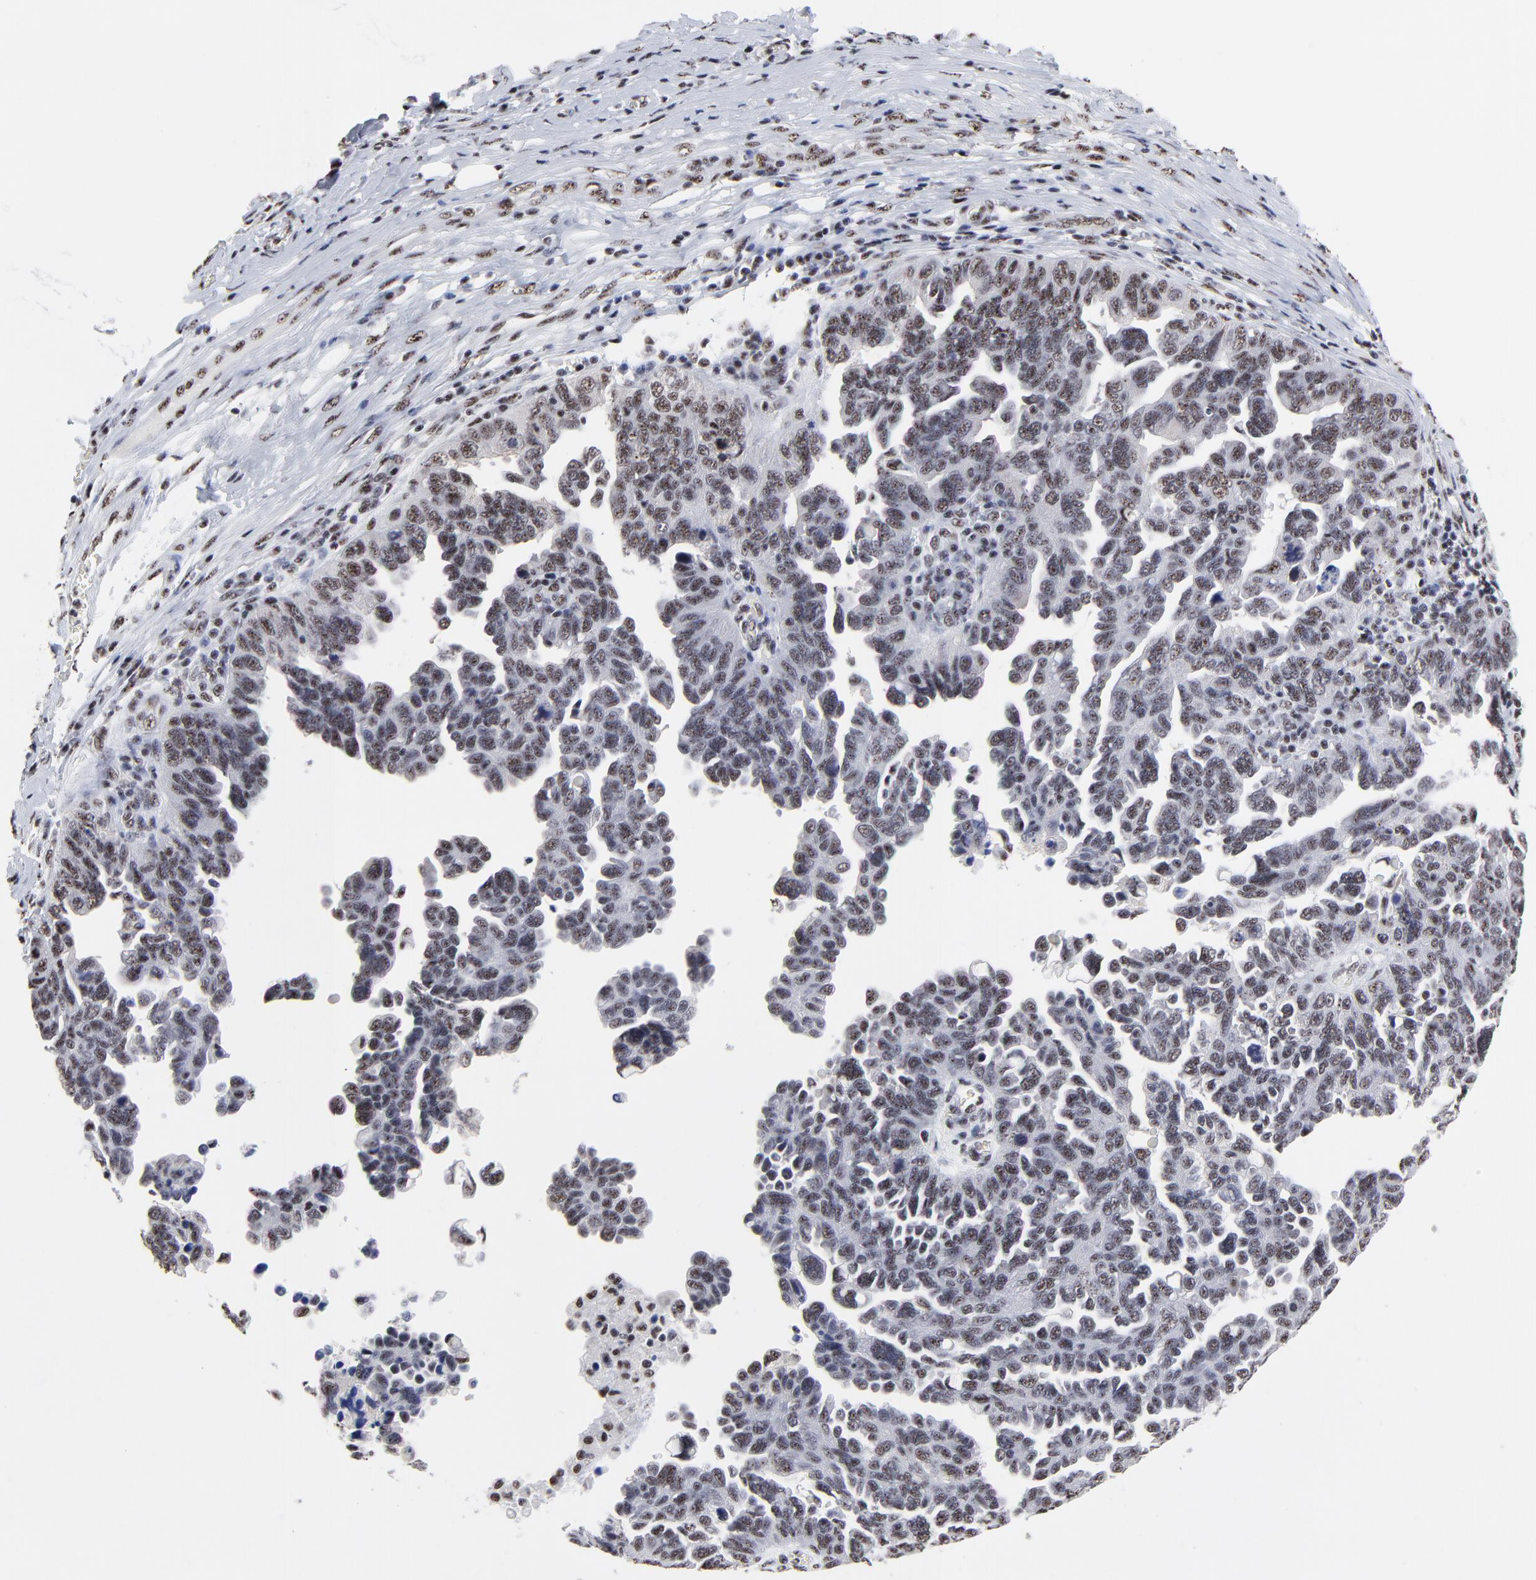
{"staining": {"intensity": "weak", "quantity": "25%-75%", "location": "nuclear"}, "tissue": "ovarian cancer", "cell_type": "Tumor cells", "image_type": "cancer", "snomed": [{"axis": "morphology", "description": "Cystadenocarcinoma, serous, NOS"}, {"axis": "topography", "description": "Ovary"}], "caption": "Ovarian serous cystadenocarcinoma was stained to show a protein in brown. There is low levels of weak nuclear positivity in approximately 25%-75% of tumor cells. (IHC, brightfield microscopy, high magnification).", "gene": "MBD4", "patient": {"sex": "female", "age": 64}}